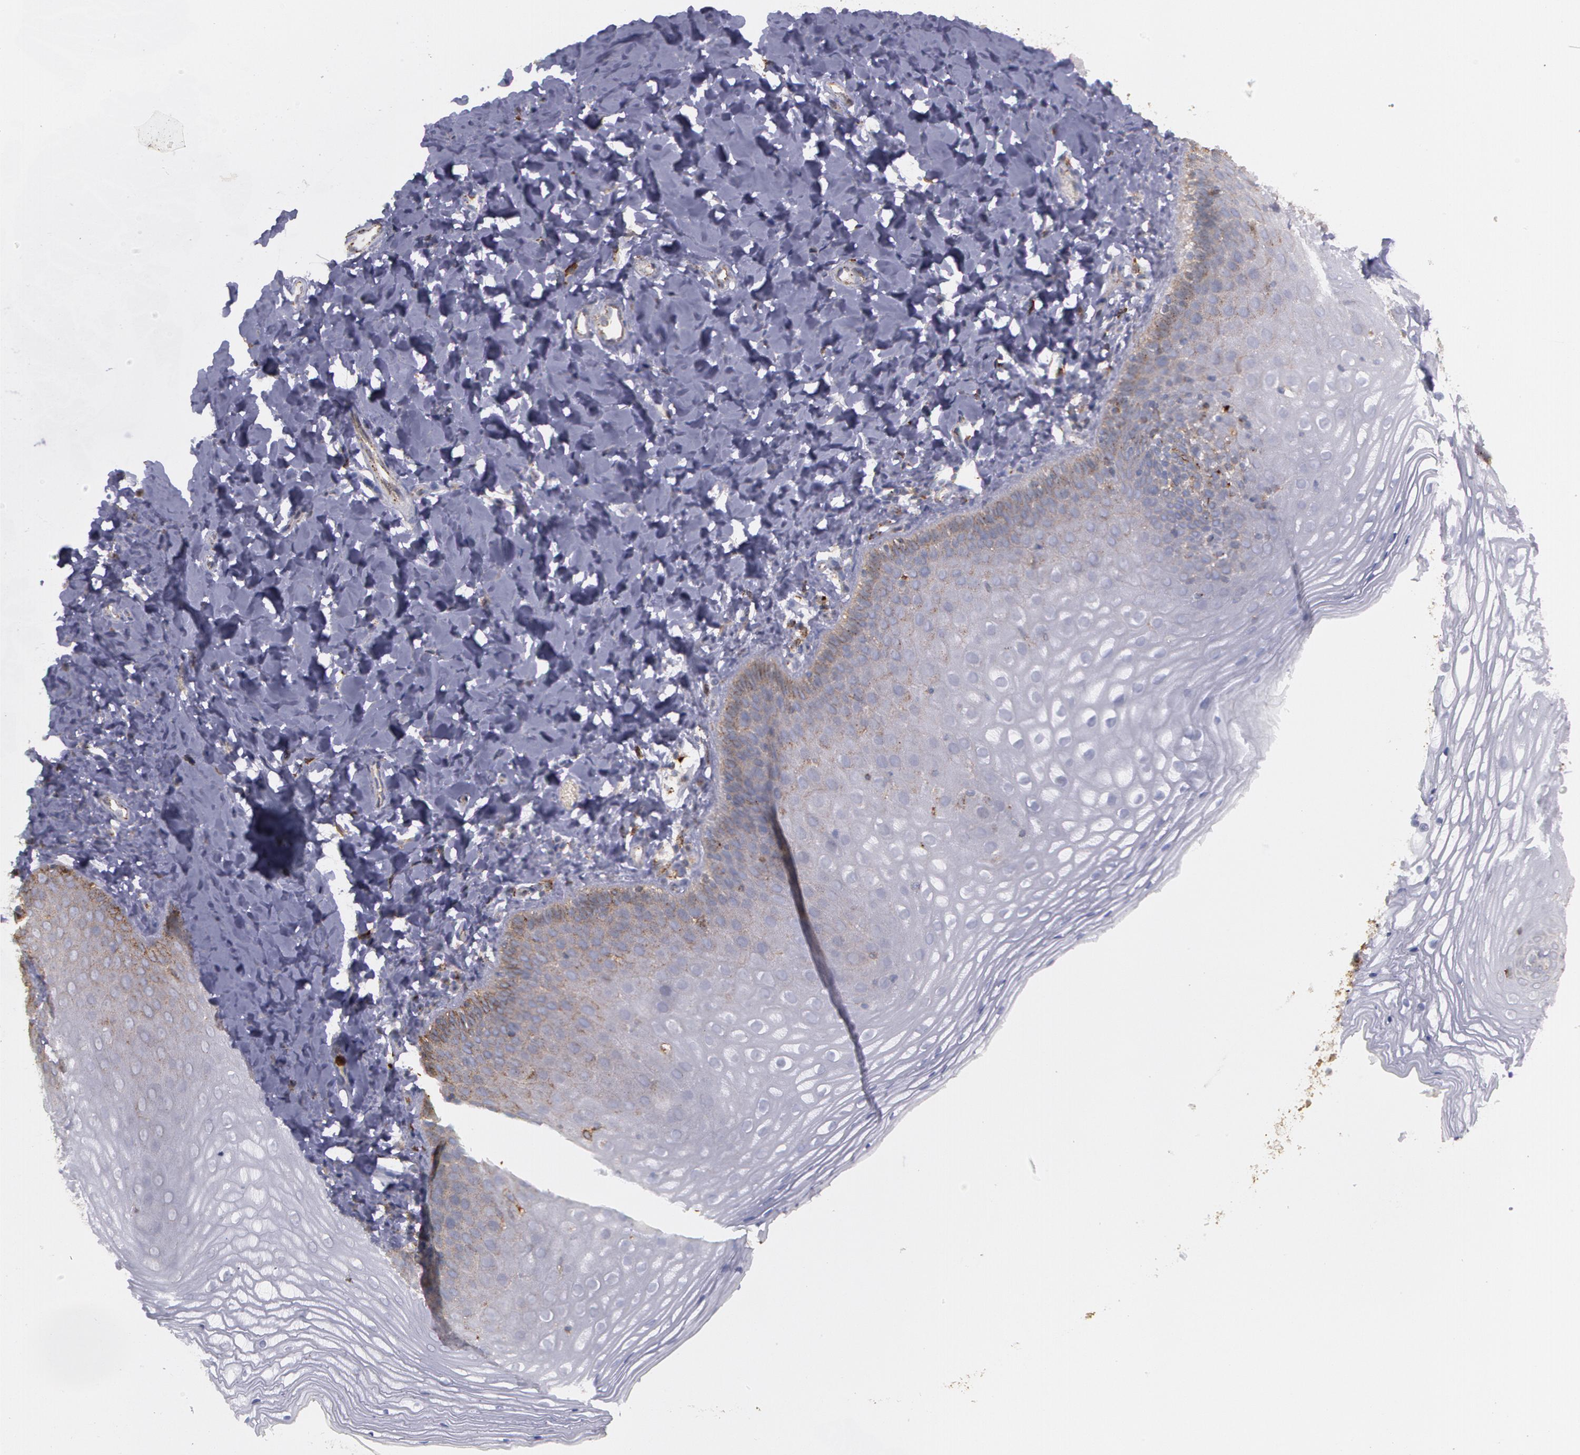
{"staining": {"intensity": "weak", "quantity": "<25%", "location": "cytoplasmic/membranous"}, "tissue": "vagina", "cell_type": "Squamous epithelial cells", "image_type": "normal", "snomed": [{"axis": "morphology", "description": "Normal tissue, NOS"}, {"axis": "topography", "description": "Vagina"}], "caption": "IHC of unremarkable human vagina reveals no staining in squamous epithelial cells. (Stains: DAB (3,3'-diaminobenzidine) immunohistochemistry (IHC) with hematoxylin counter stain, Microscopy: brightfield microscopy at high magnification).", "gene": "FLOT2", "patient": {"sex": "female", "age": 55}}